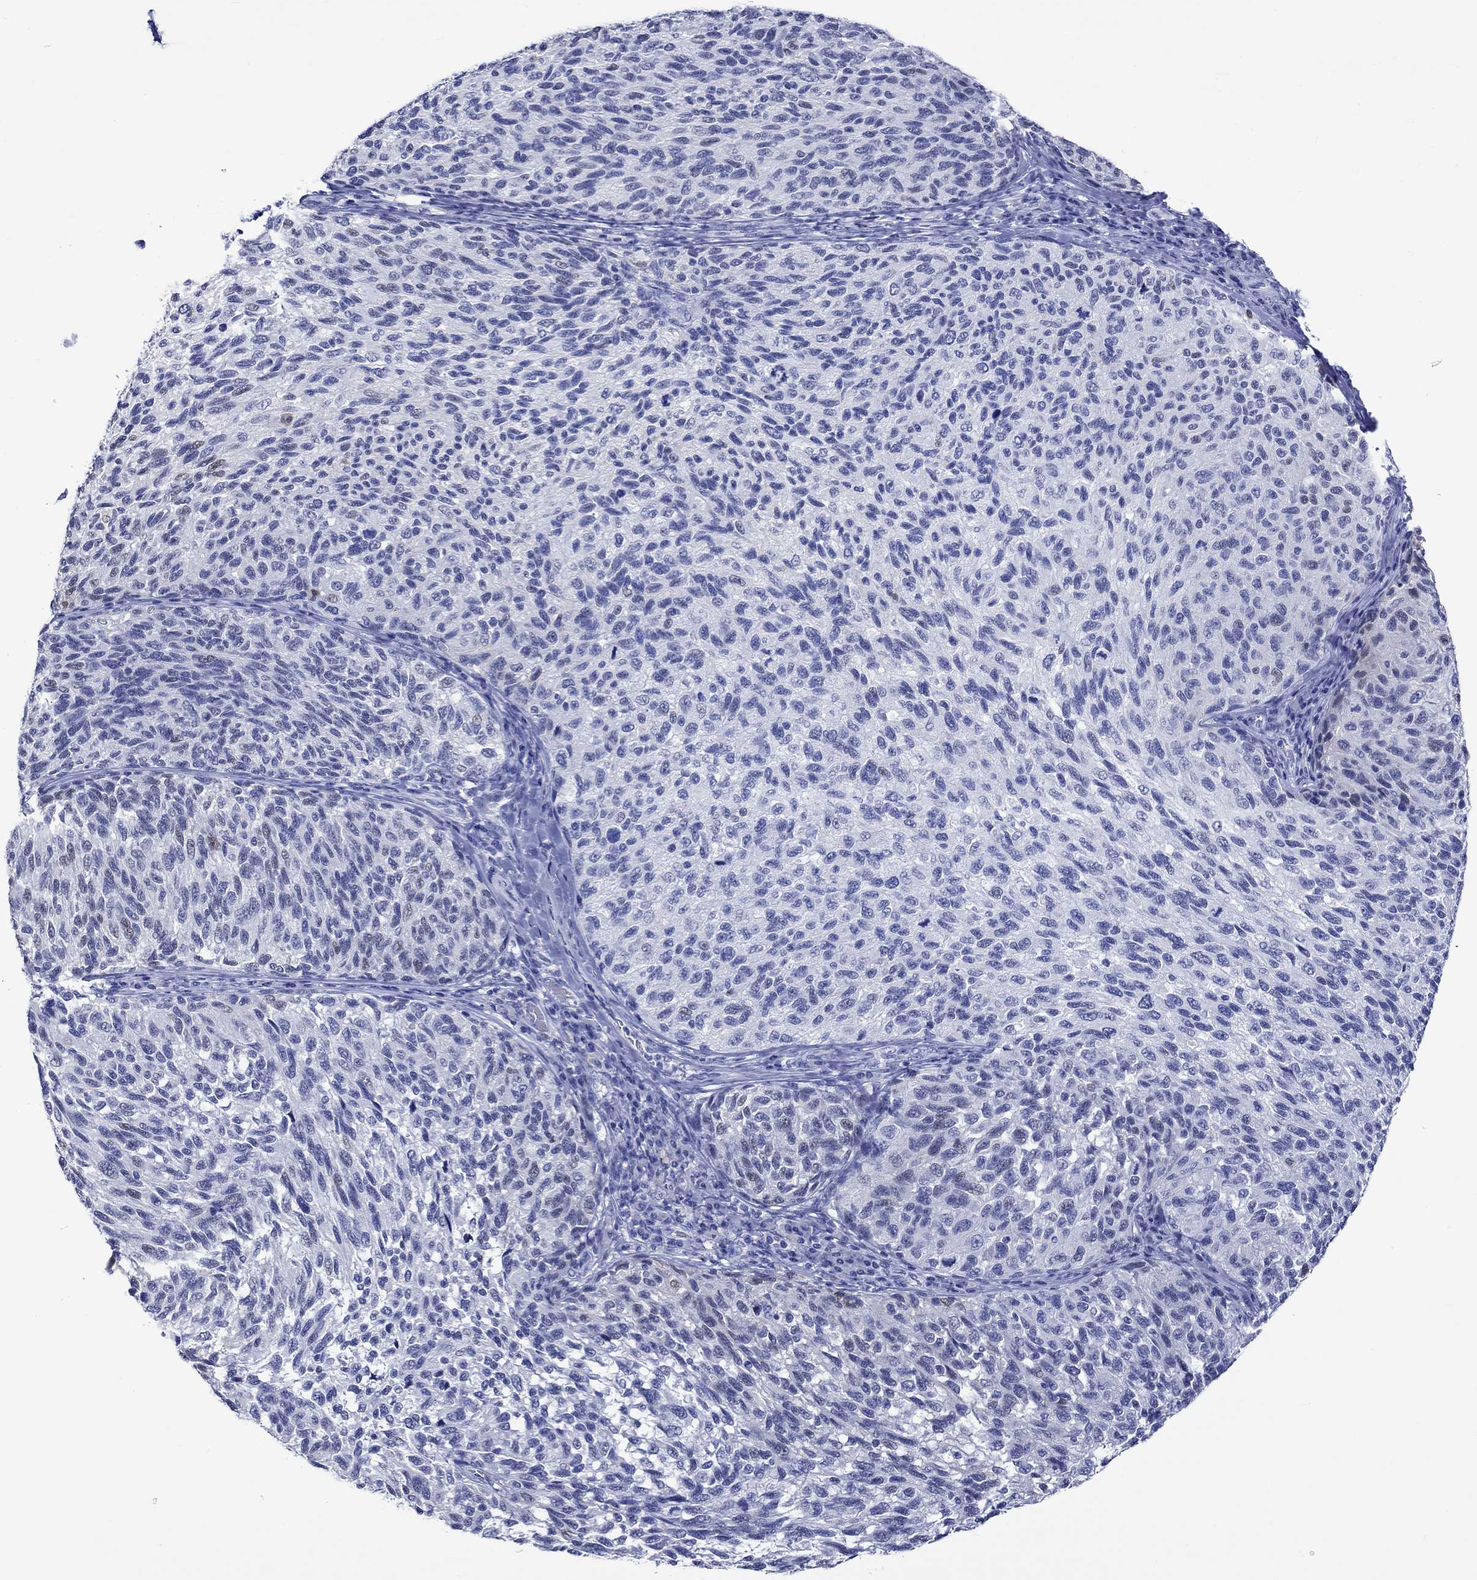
{"staining": {"intensity": "negative", "quantity": "none", "location": "none"}, "tissue": "melanoma", "cell_type": "Tumor cells", "image_type": "cancer", "snomed": [{"axis": "morphology", "description": "Malignant melanoma, NOS"}, {"axis": "topography", "description": "Skin"}], "caption": "The micrograph displays no staining of tumor cells in melanoma.", "gene": "KLHL35", "patient": {"sex": "female", "age": 73}}